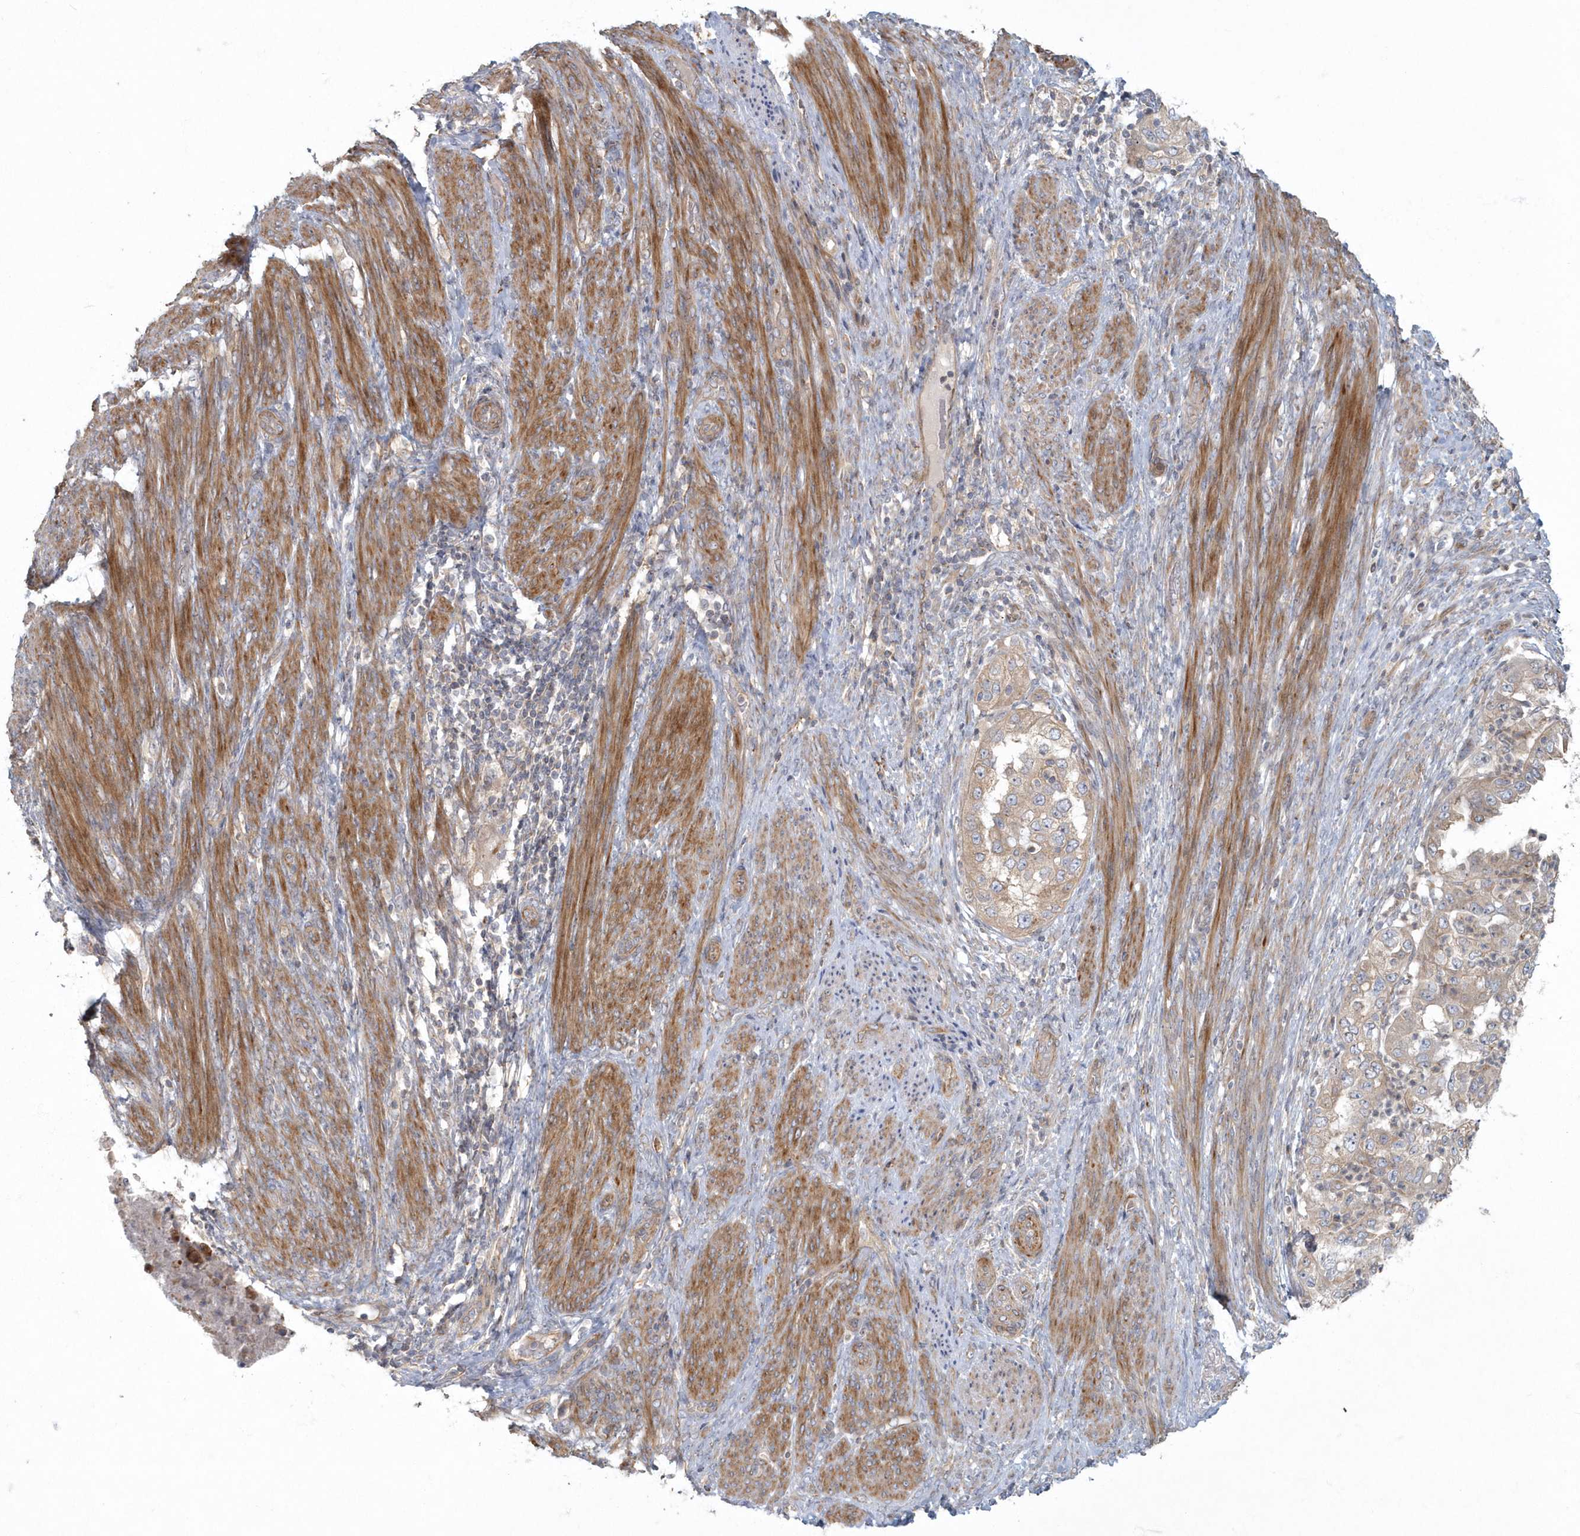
{"staining": {"intensity": "weak", "quantity": "<25%", "location": "cytoplasmic/membranous"}, "tissue": "endometrial cancer", "cell_type": "Tumor cells", "image_type": "cancer", "snomed": [{"axis": "morphology", "description": "Adenocarcinoma, NOS"}, {"axis": "topography", "description": "Endometrium"}], "caption": "Immunohistochemical staining of endometrial adenocarcinoma exhibits no significant expression in tumor cells.", "gene": "ARHGEF38", "patient": {"sex": "female", "age": 85}}